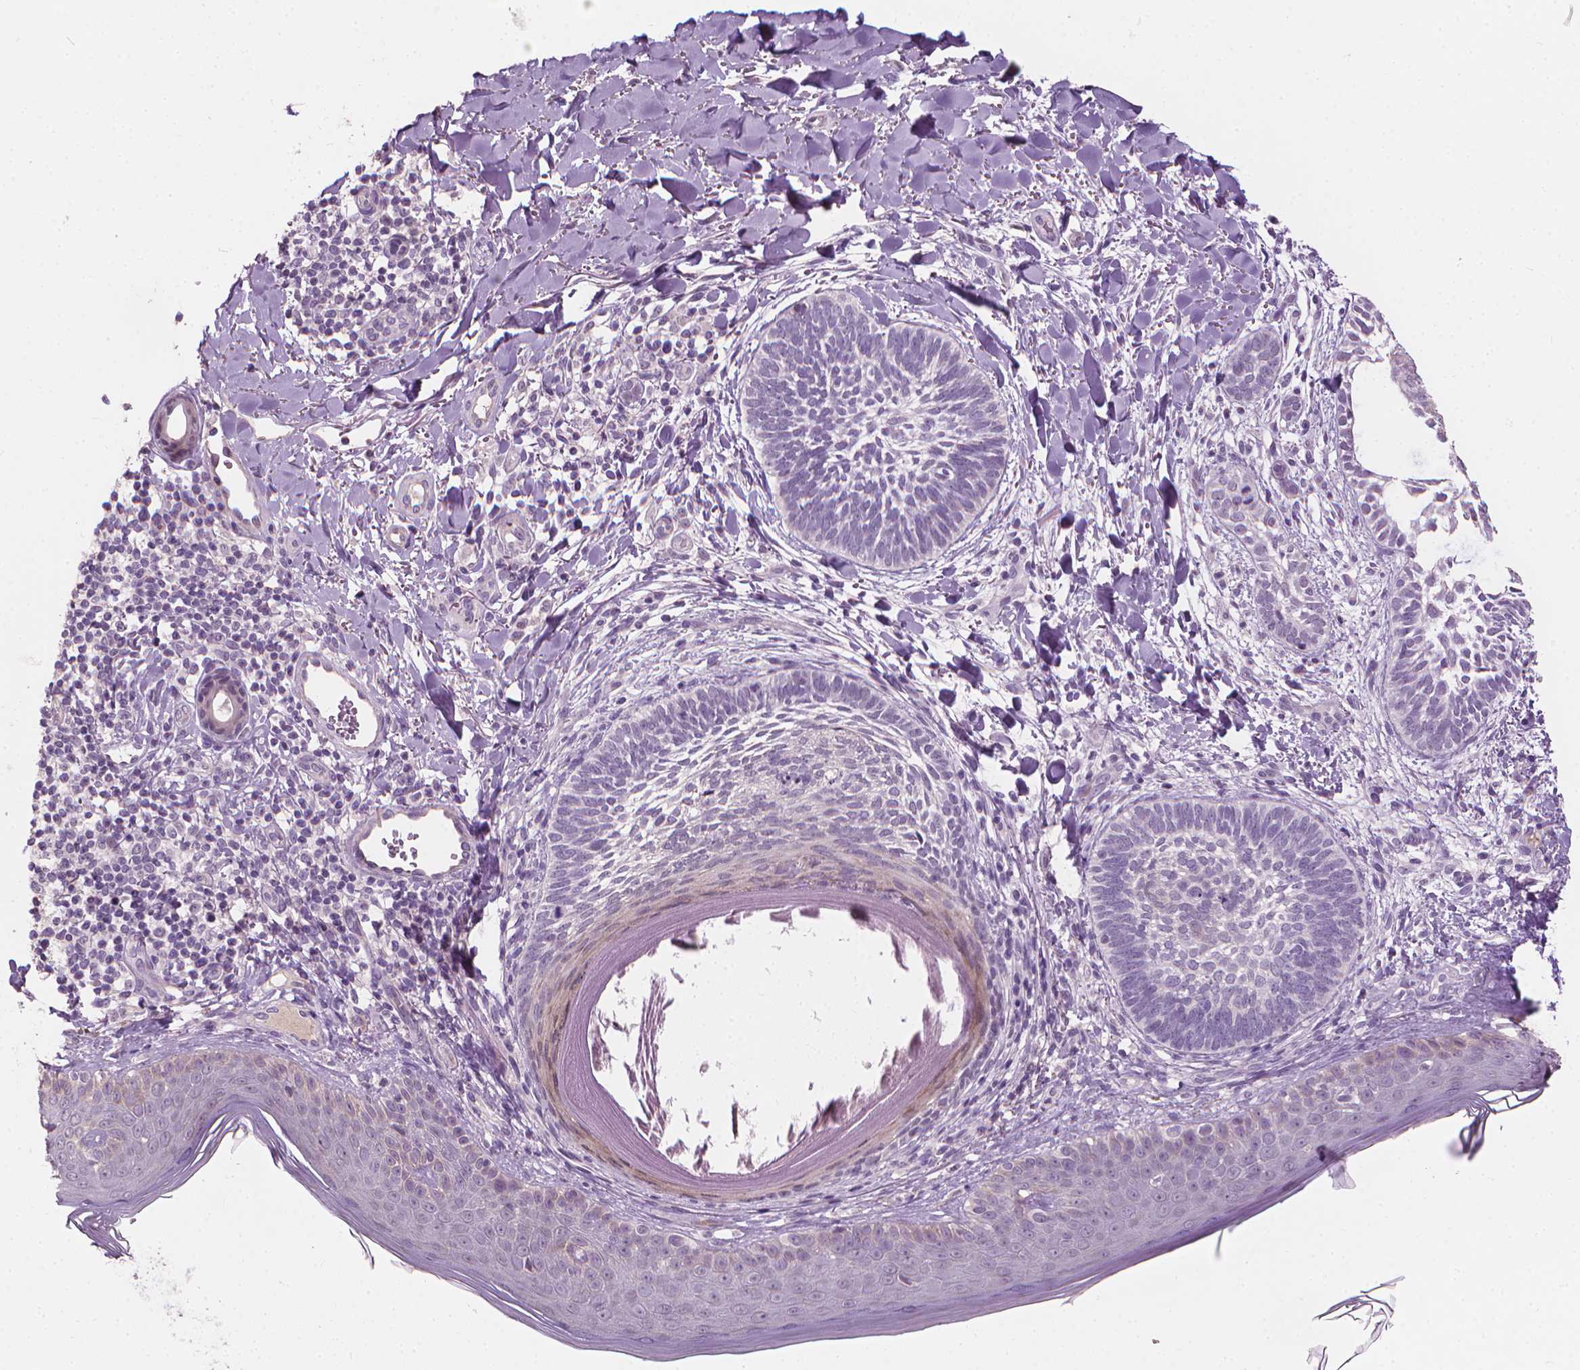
{"staining": {"intensity": "negative", "quantity": "none", "location": "none"}, "tissue": "skin cancer", "cell_type": "Tumor cells", "image_type": "cancer", "snomed": [{"axis": "morphology", "description": "Normal tissue, NOS"}, {"axis": "morphology", "description": "Basal cell carcinoma"}, {"axis": "topography", "description": "Skin"}], "caption": "IHC of human skin cancer (basal cell carcinoma) shows no staining in tumor cells.", "gene": "SAXO2", "patient": {"sex": "male", "age": 46}}